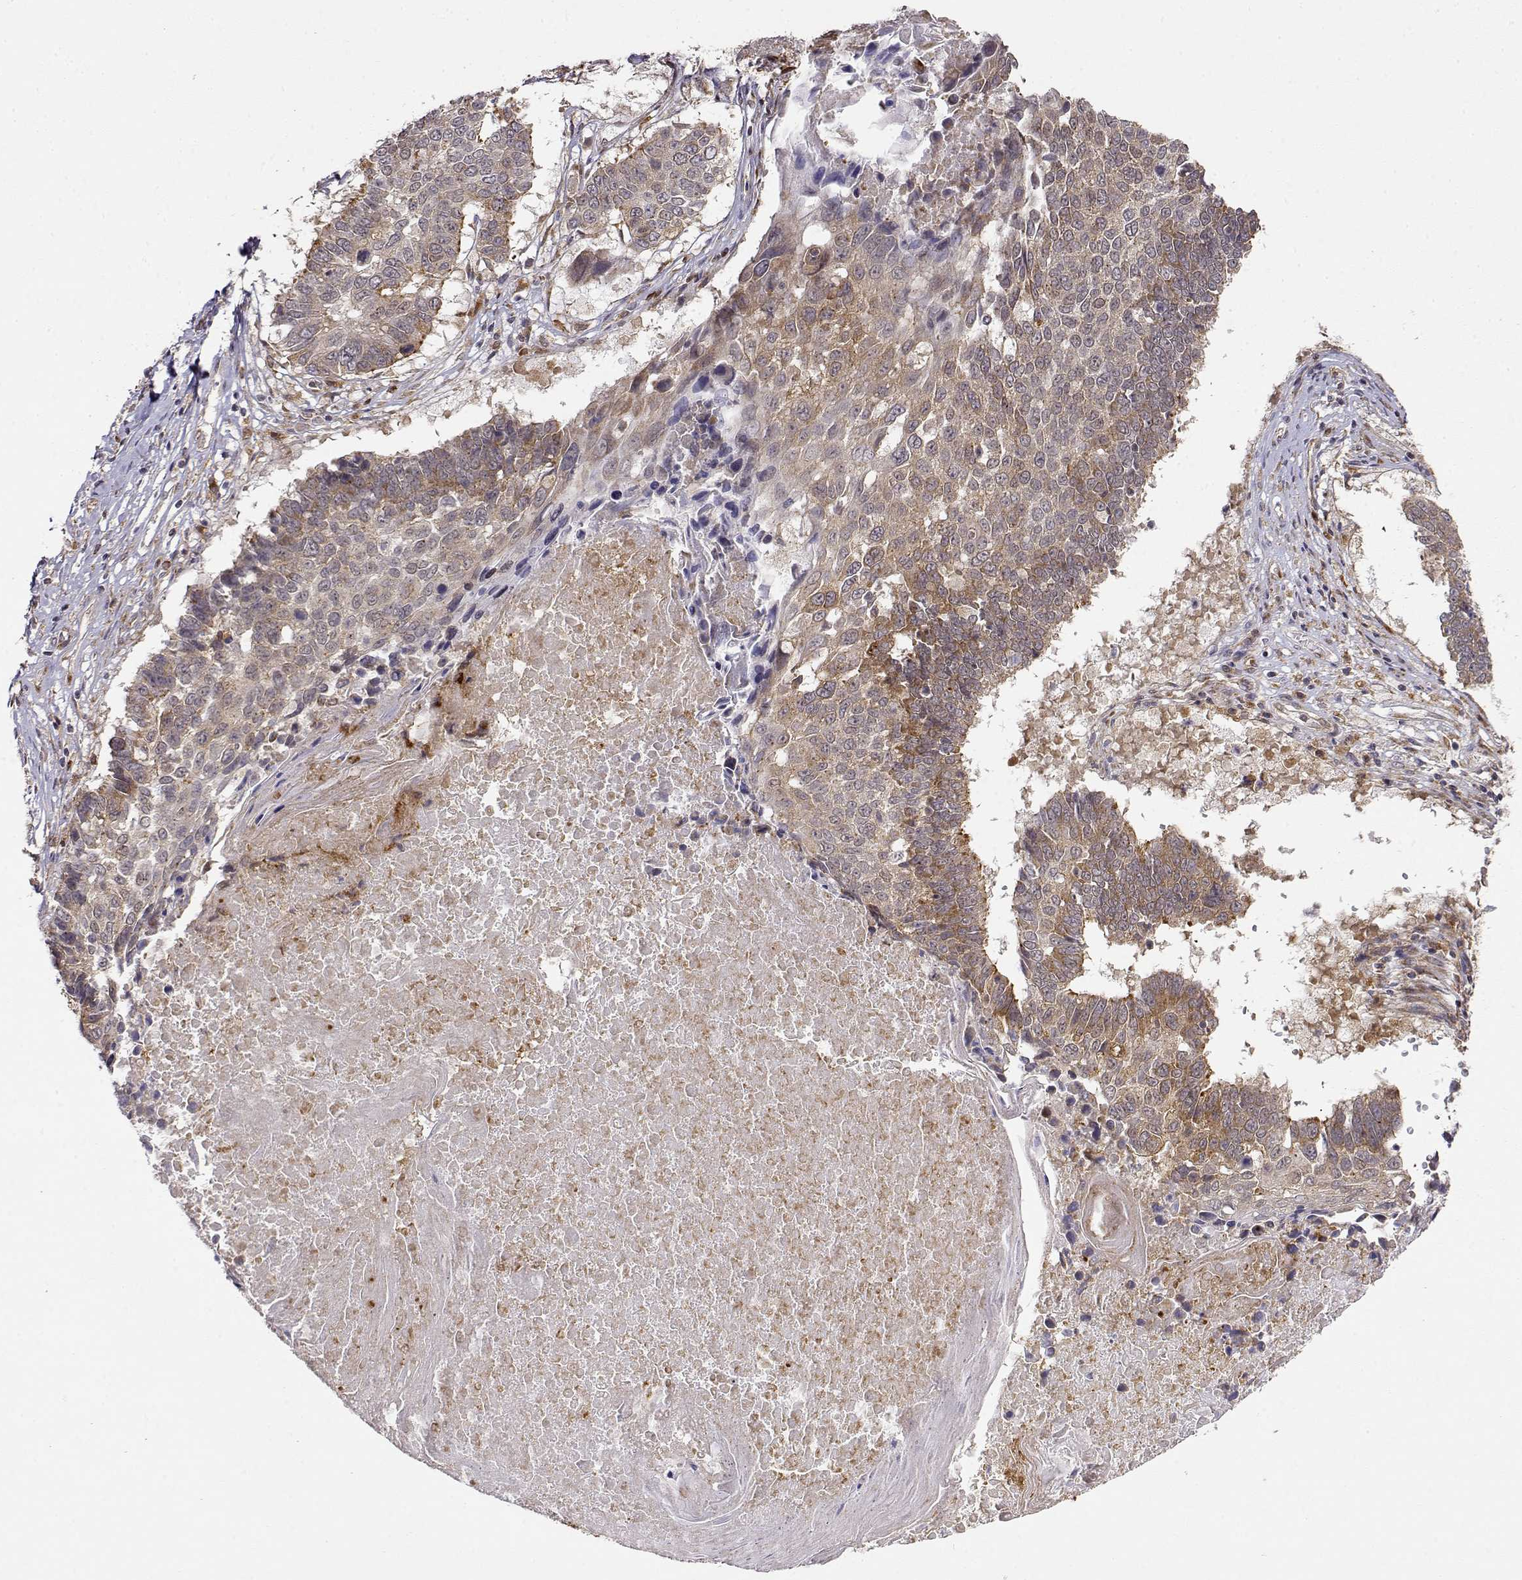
{"staining": {"intensity": "moderate", "quantity": "25%-75%", "location": "cytoplasmic/membranous"}, "tissue": "lung cancer", "cell_type": "Tumor cells", "image_type": "cancer", "snomed": [{"axis": "morphology", "description": "Squamous cell carcinoma, NOS"}, {"axis": "topography", "description": "Lung"}], "caption": "About 25%-75% of tumor cells in human lung squamous cell carcinoma demonstrate moderate cytoplasmic/membranous protein staining as visualized by brown immunohistochemical staining.", "gene": "RNF13", "patient": {"sex": "male", "age": 73}}